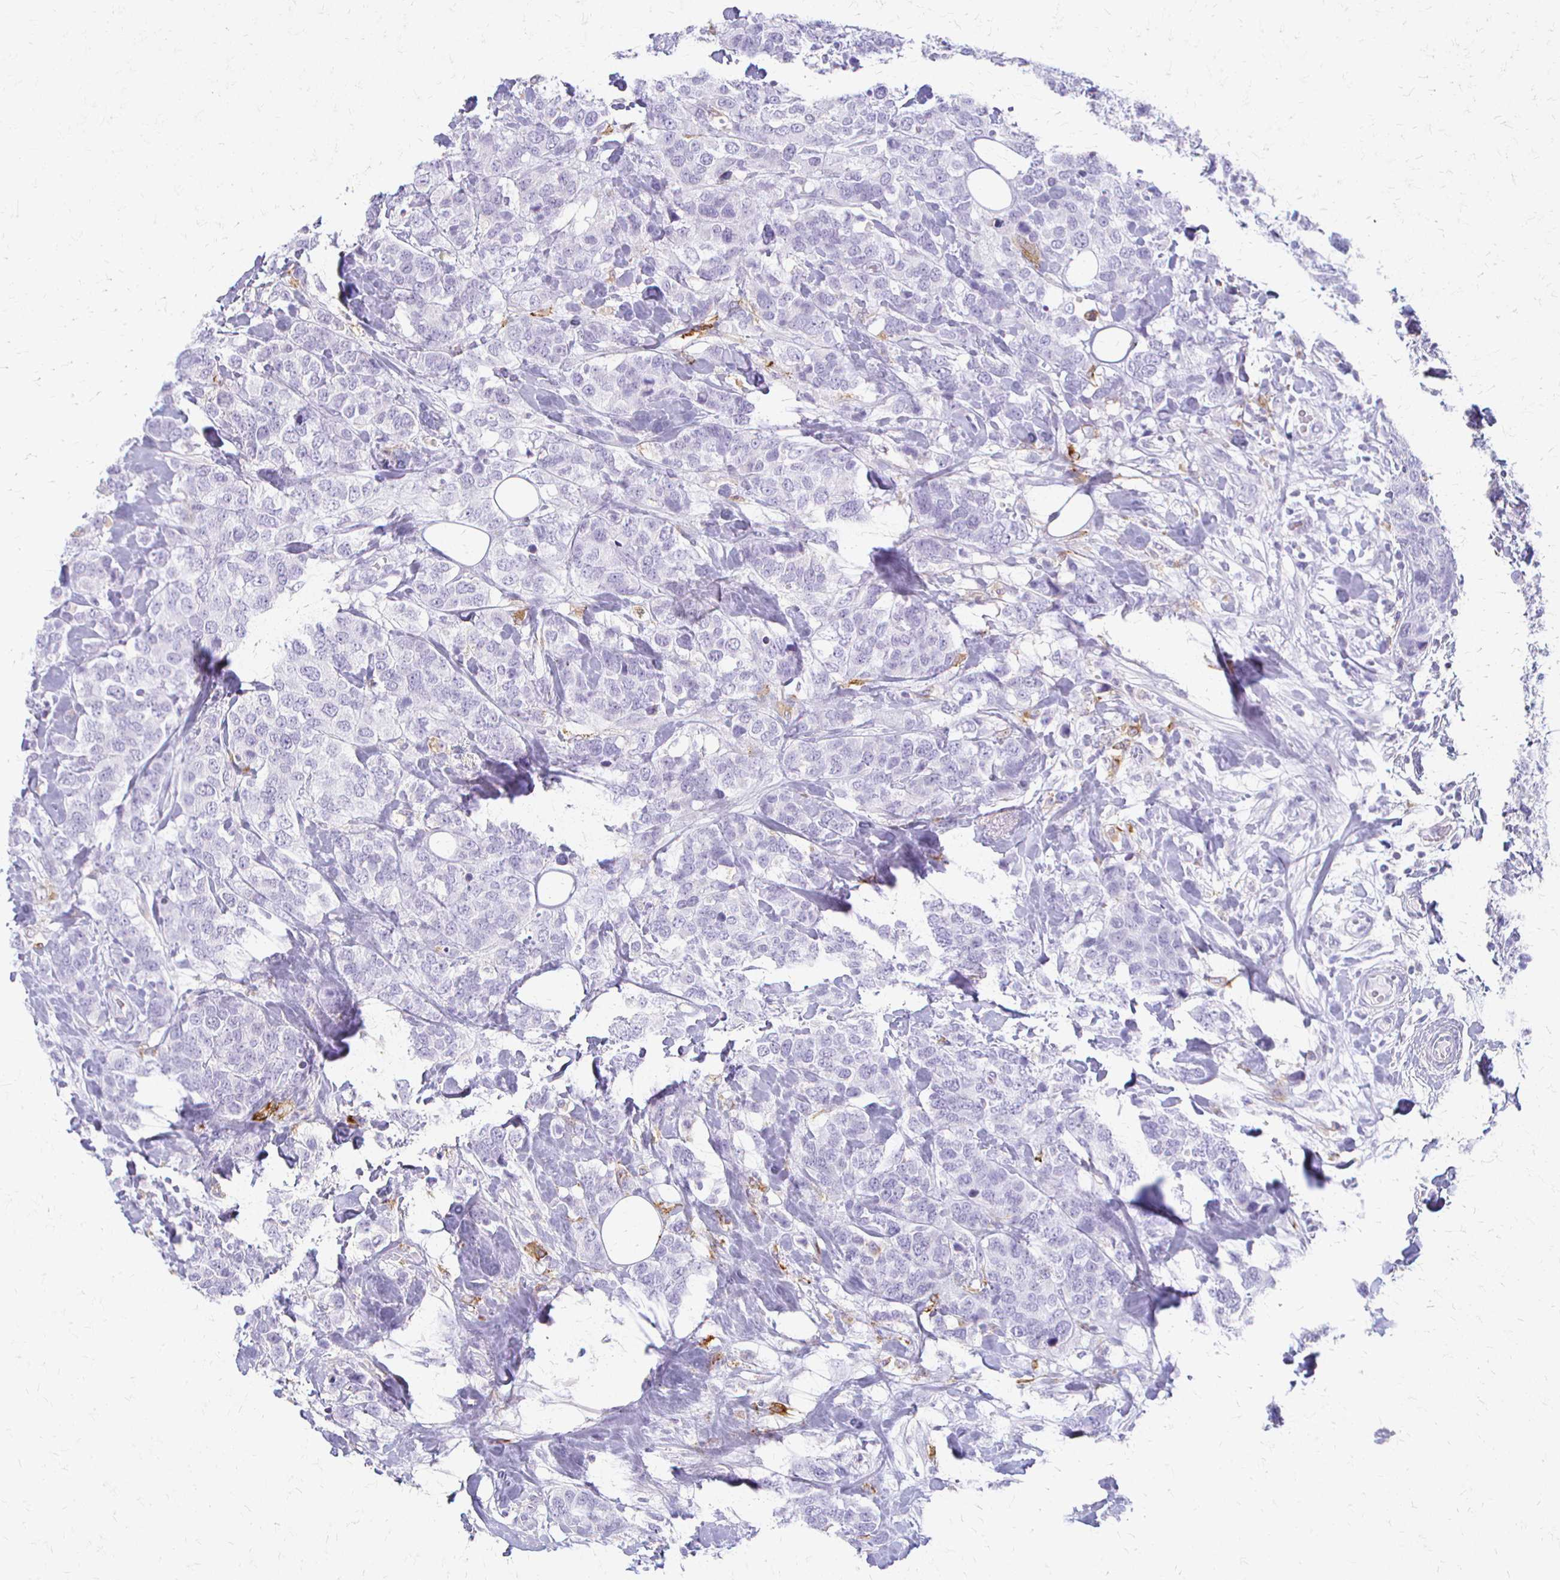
{"staining": {"intensity": "negative", "quantity": "none", "location": "none"}, "tissue": "breast cancer", "cell_type": "Tumor cells", "image_type": "cancer", "snomed": [{"axis": "morphology", "description": "Lobular carcinoma"}, {"axis": "topography", "description": "Breast"}], "caption": "Photomicrograph shows no significant protein staining in tumor cells of breast lobular carcinoma.", "gene": "ACP5", "patient": {"sex": "female", "age": 59}}